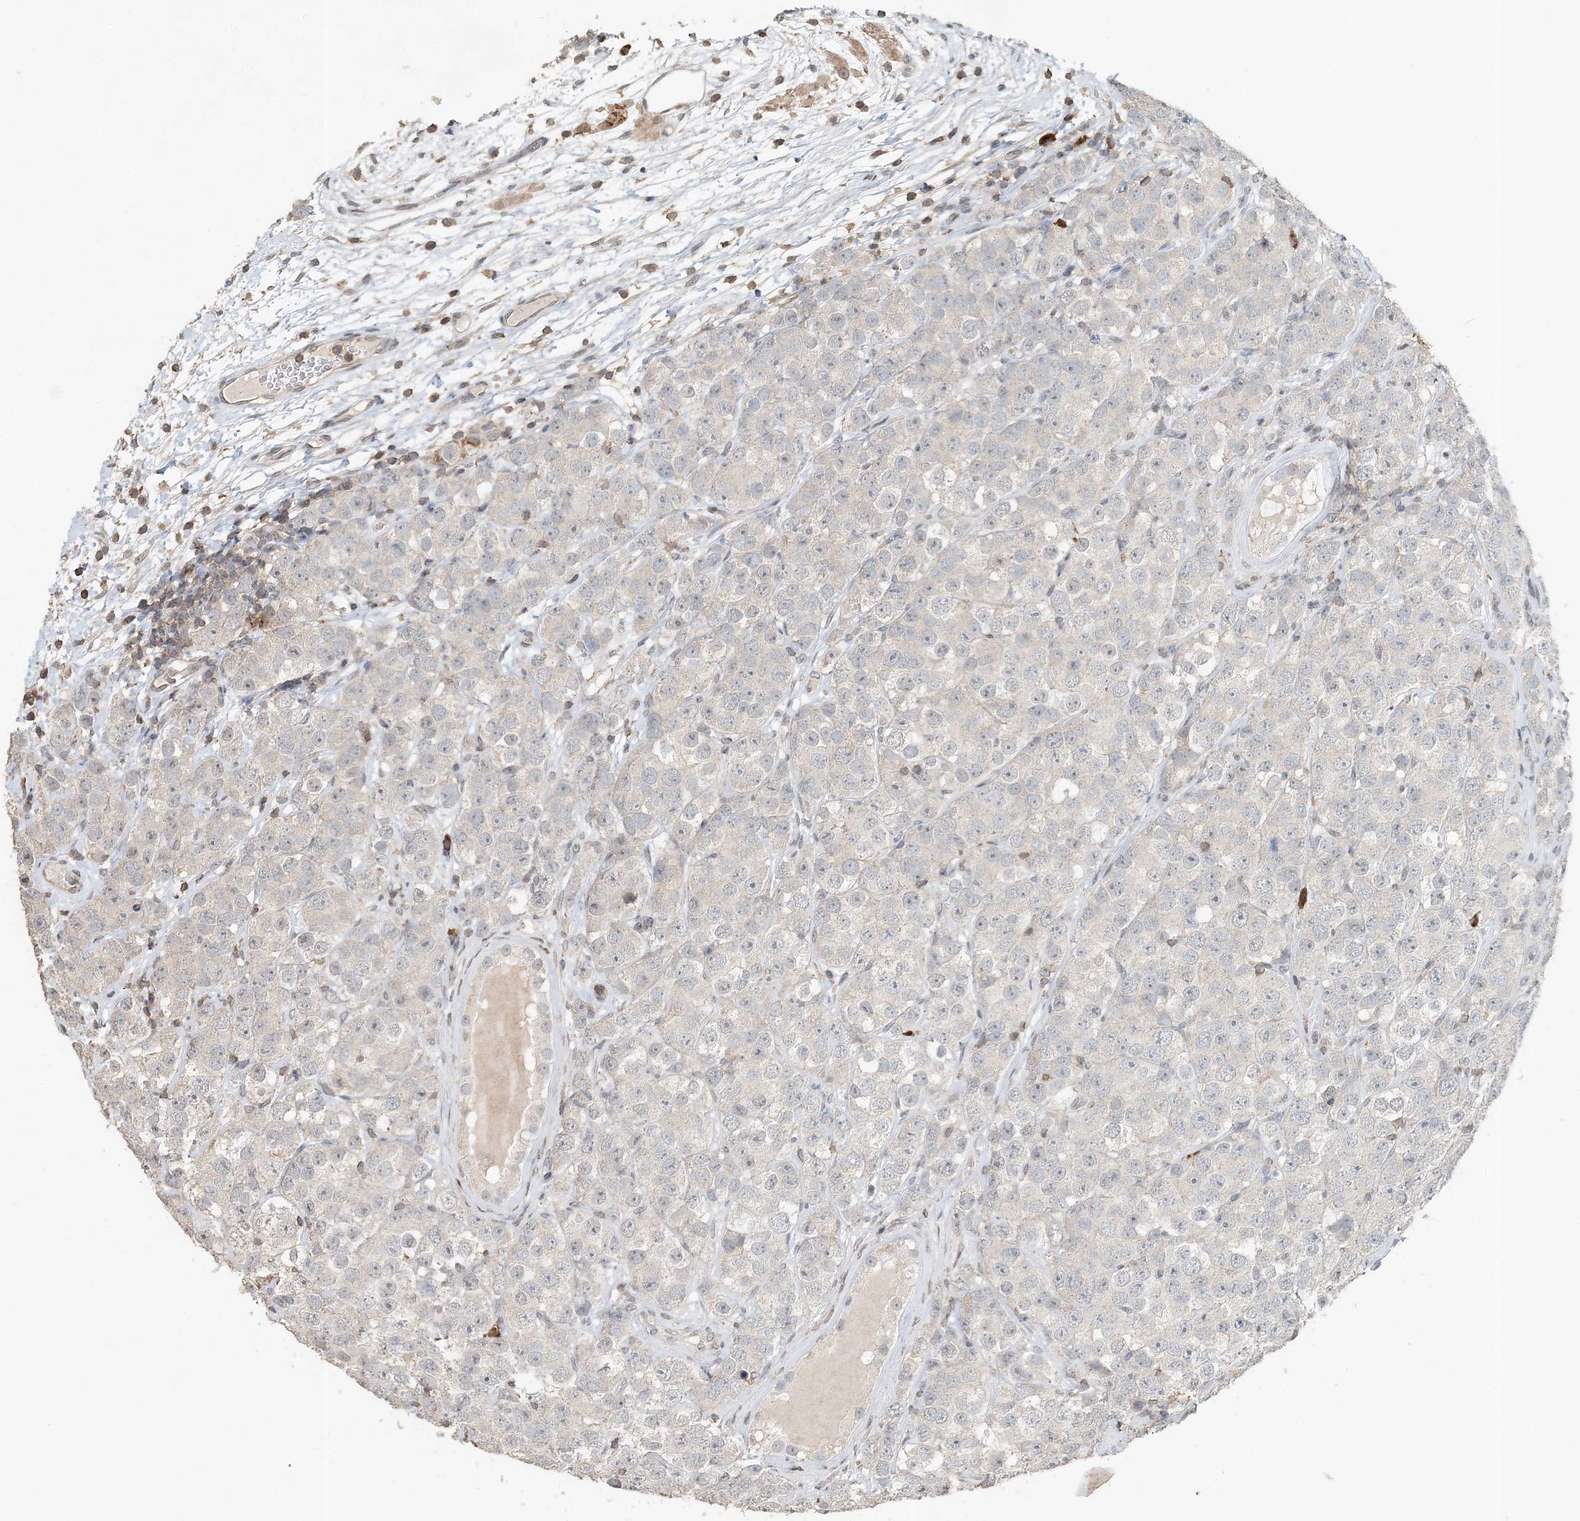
{"staining": {"intensity": "negative", "quantity": "none", "location": "none"}, "tissue": "testis cancer", "cell_type": "Tumor cells", "image_type": "cancer", "snomed": [{"axis": "morphology", "description": "Seminoma, NOS"}, {"axis": "topography", "description": "Testis"}], "caption": "This is a photomicrograph of immunohistochemistry staining of testis cancer, which shows no expression in tumor cells.", "gene": "FAM110A", "patient": {"sex": "male", "age": 28}}